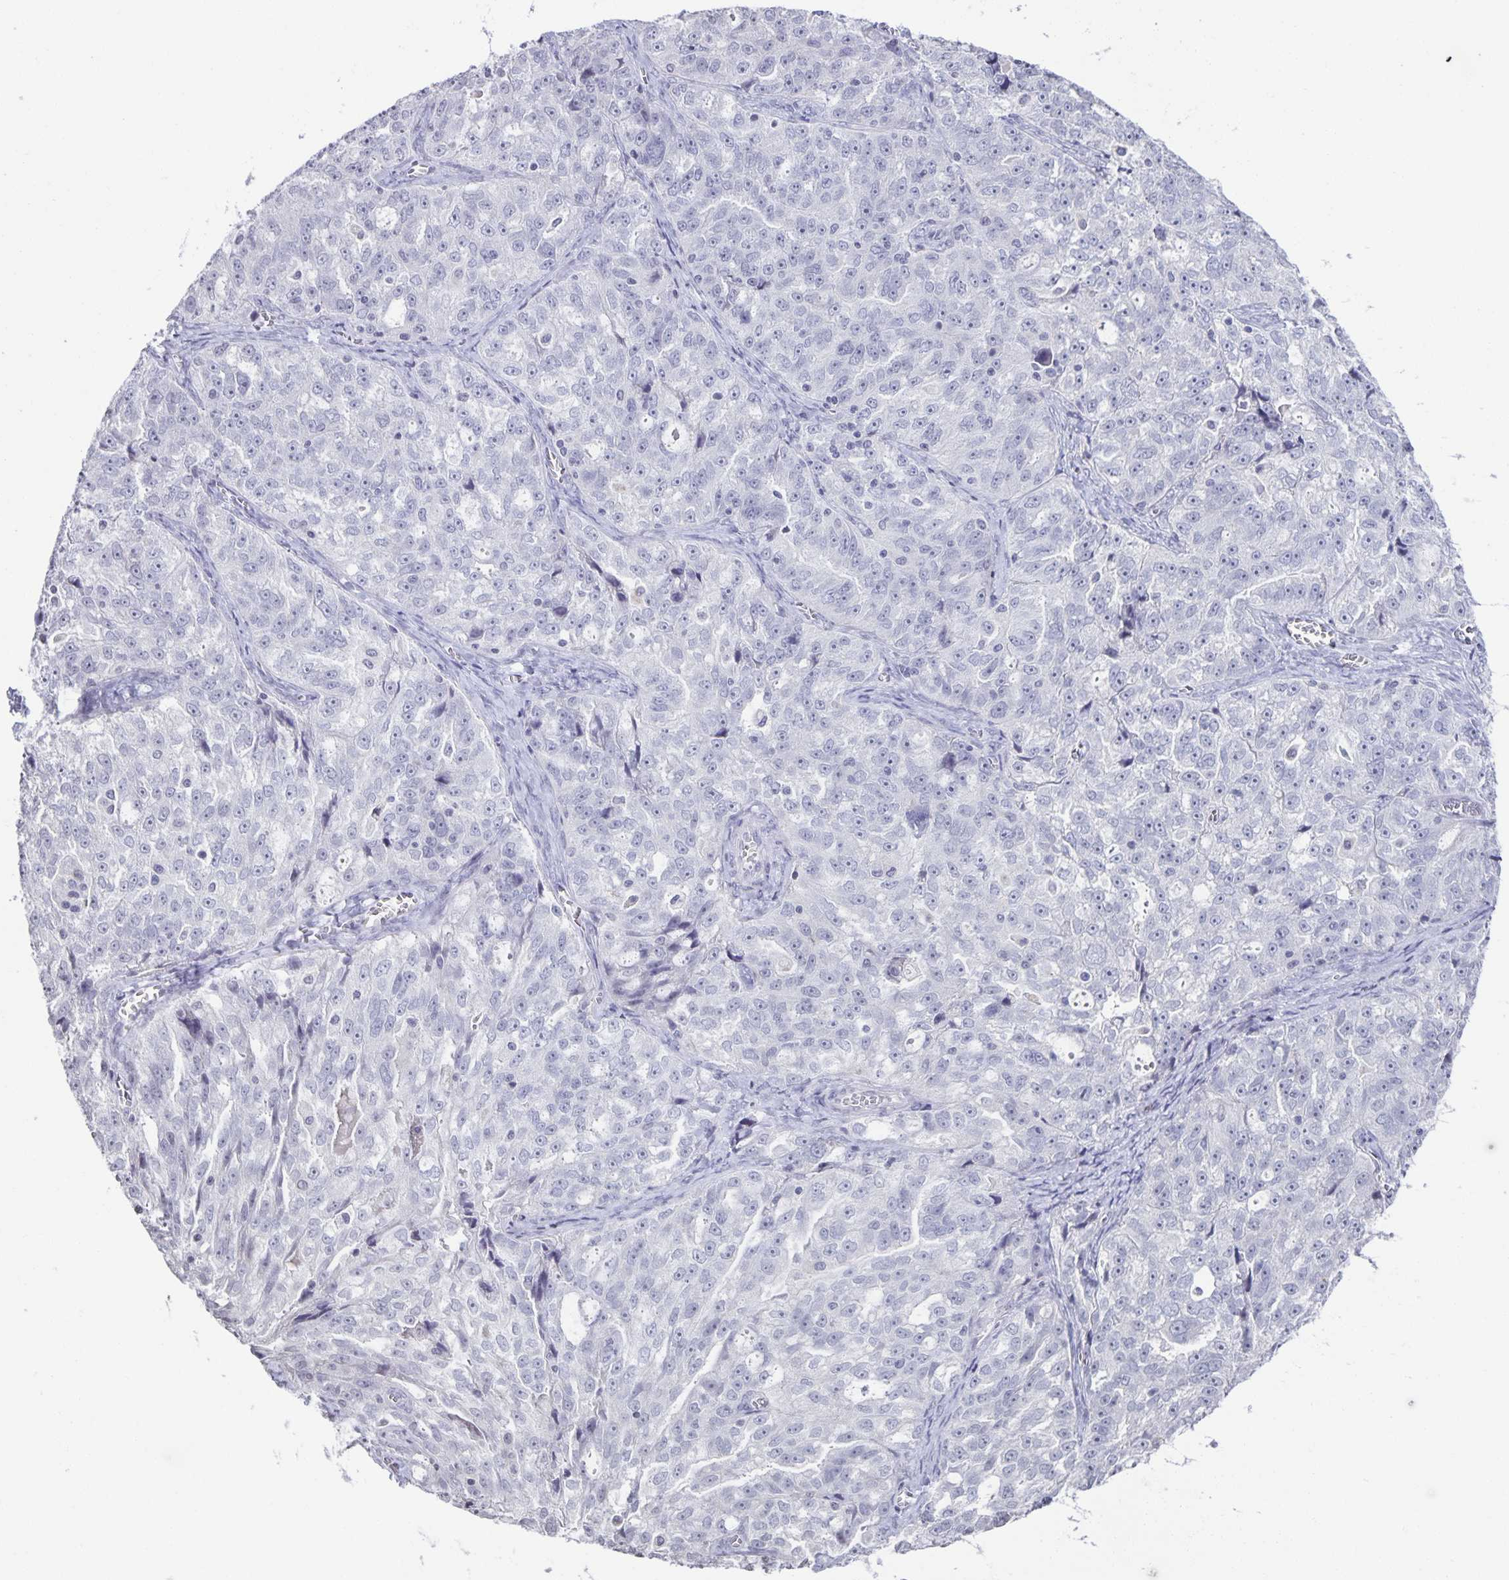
{"staining": {"intensity": "negative", "quantity": "none", "location": "none"}, "tissue": "ovarian cancer", "cell_type": "Tumor cells", "image_type": "cancer", "snomed": [{"axis": "morphology", "description": "Cystadenocarcinoma, serous, NOS"}, {"axis": "topography", "description": "Ovary"}], "caption": "Serous cystadenocarcinoma (ovarian) stained for a protein using IHC reveals no expression tumor cells.", "gene": "AQP4", "patient": {"sex": "female", "age": 51}}